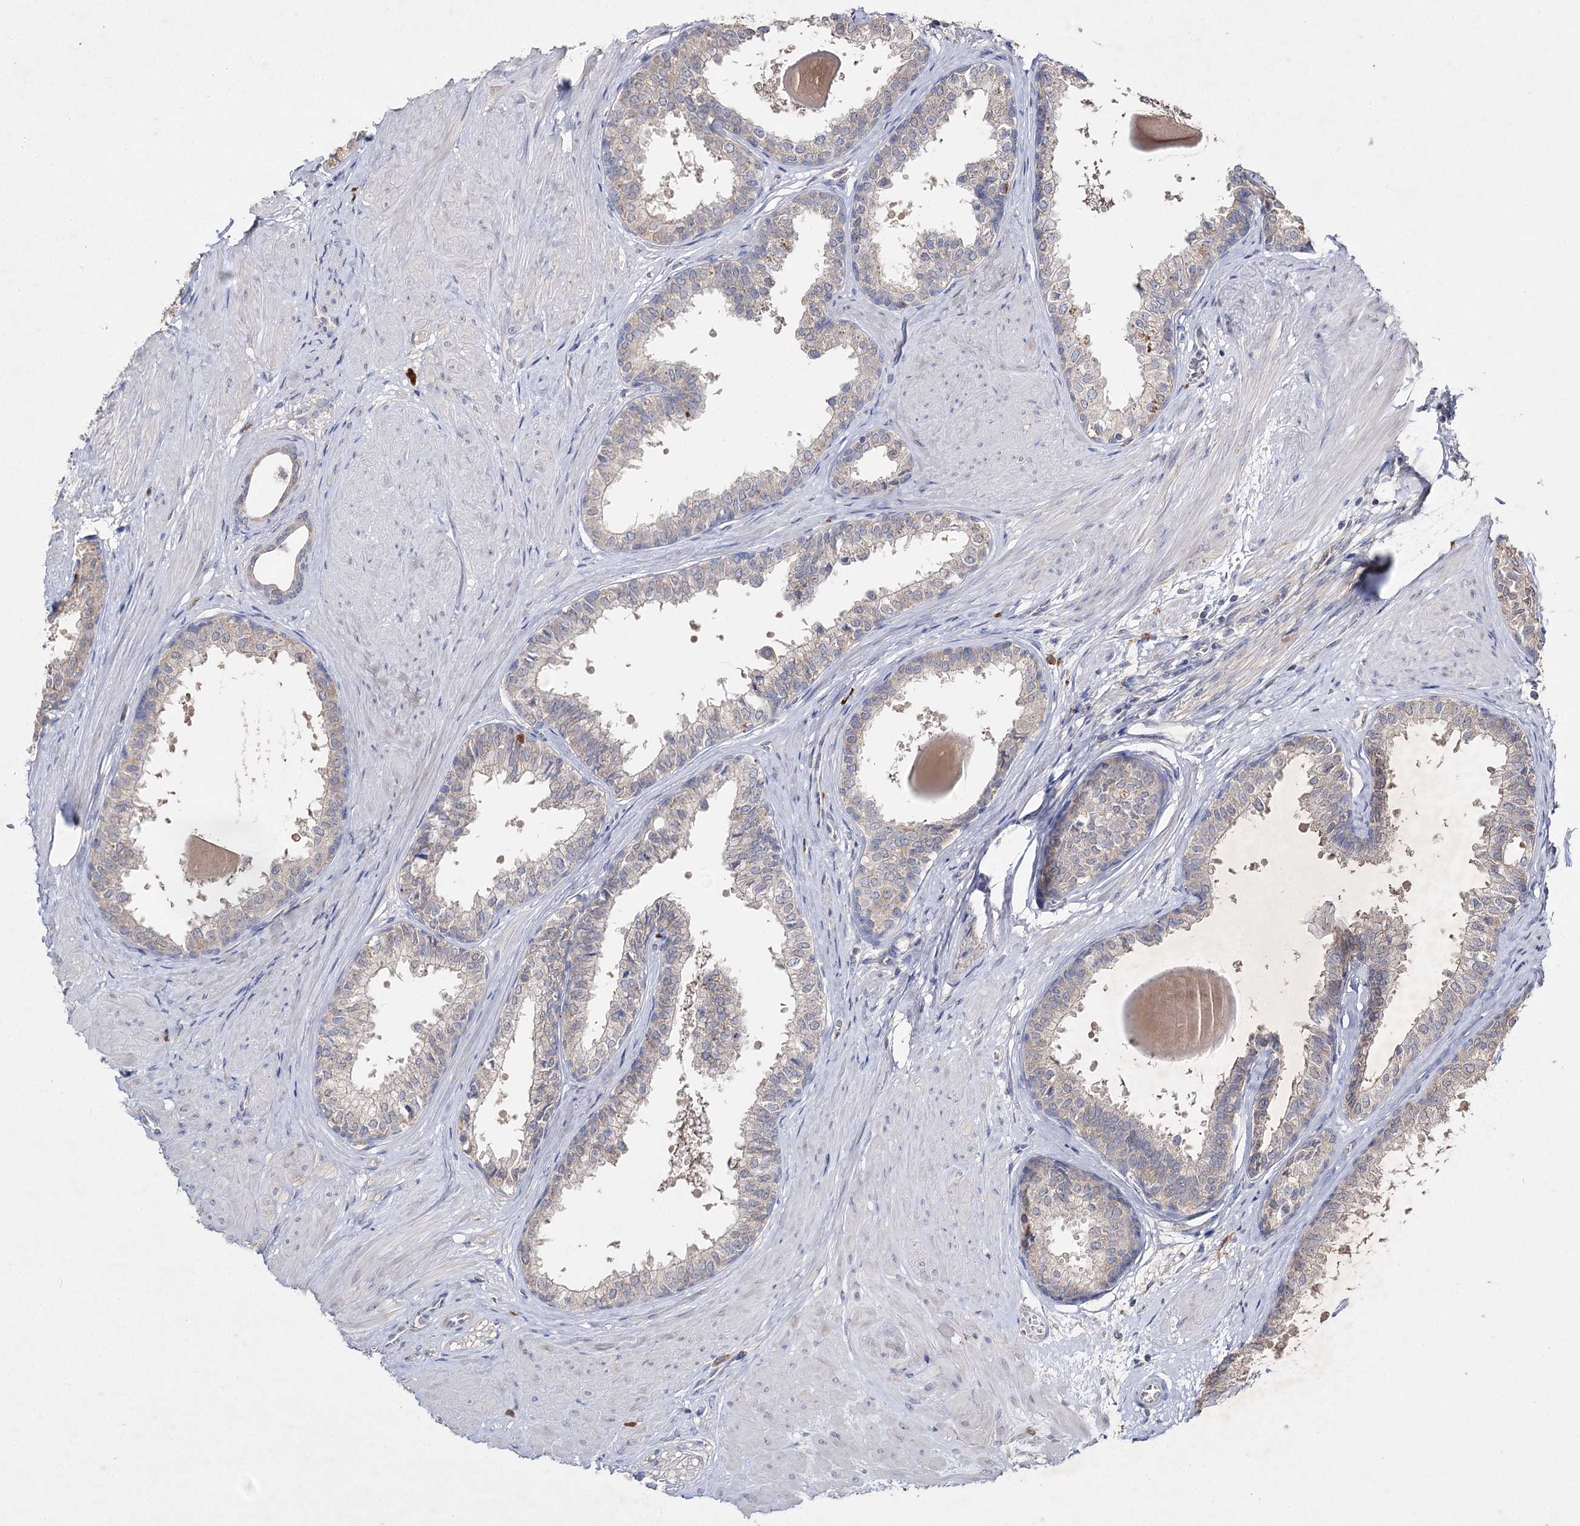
{"staining": {"intensity": "weak", "quantity": "<25%", "location": "cytoplasmic/membranous"}, "tissue": "prostate", "cell_type": "Glandular cells", "image_type": "normal", "snomed": [{"axis": "morphology", "description": "Normal tissue, NOS"}, {"axis": "topography", "description": "Prostate"}], "caption": "Immunohistochemical staining of benign prostate exhibits no significant expression in glandular cells. Brightfield microscopy of IHC stained with DAB (brown) and hematoxylin (blue), captured at high magnification.", "gene": "IL1RAP", "patient": {"sex": "male", "age": 48}}